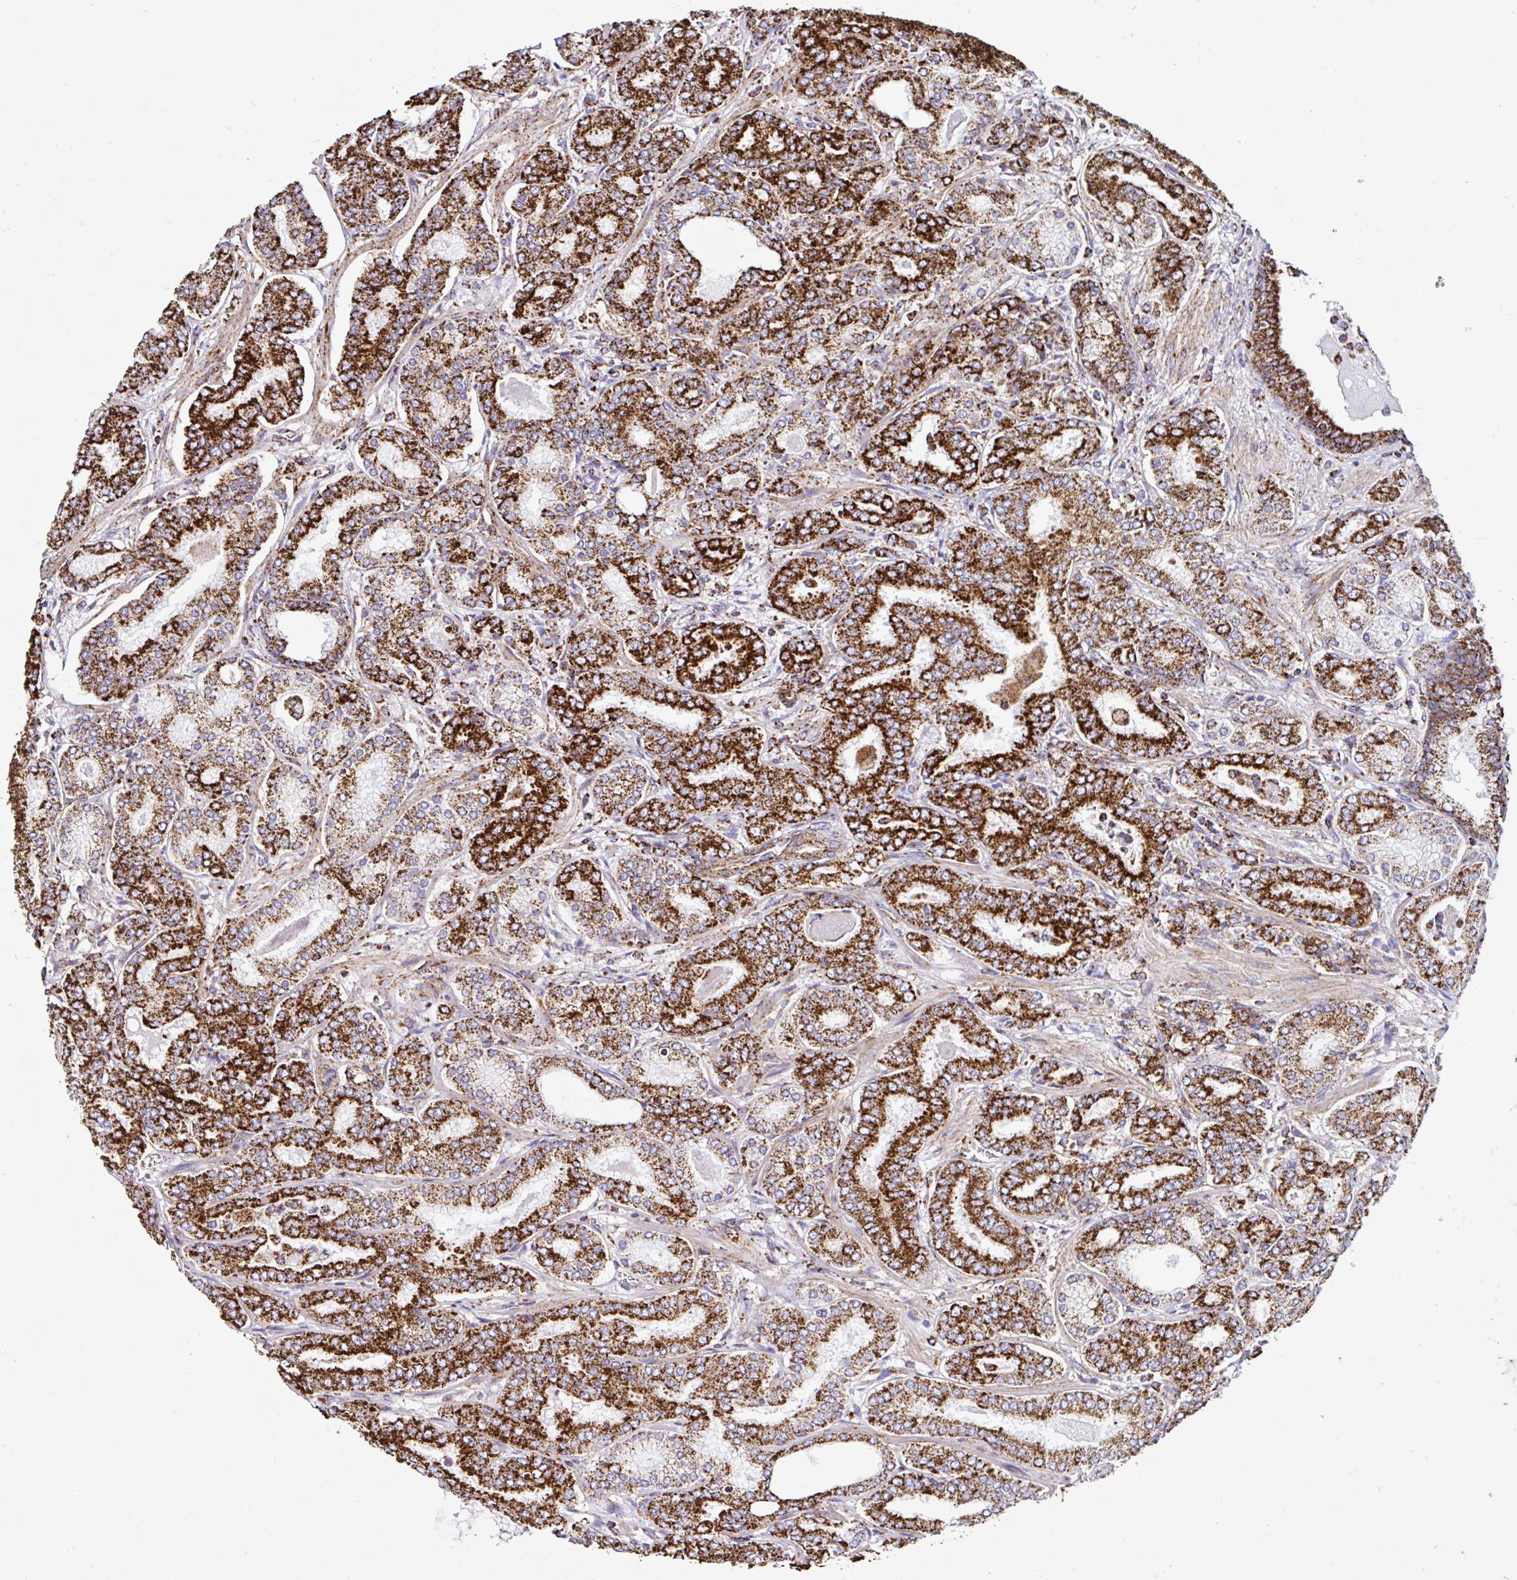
{"staining": {"intensity": "strong", "quantity": ">75%", "location": "cytoplasmic/membranous"}, "tissue": "prostate cancer", "cell_type": "Tumor cells", "image_type": "cancer", "snomed": [{"axis": "morphology", "description": "Adenocarcinoma, High grade"}, {"axis": "topography", "description": "Prostate"}], "caption": "Immunohistochemical staining of prostate cancer shows high levels of strong cytoplasmic/membranous staining in about >75% of tumor cells.", "gene": "ANKRD33B", "patient": {"sex": "male", "age": 72}}